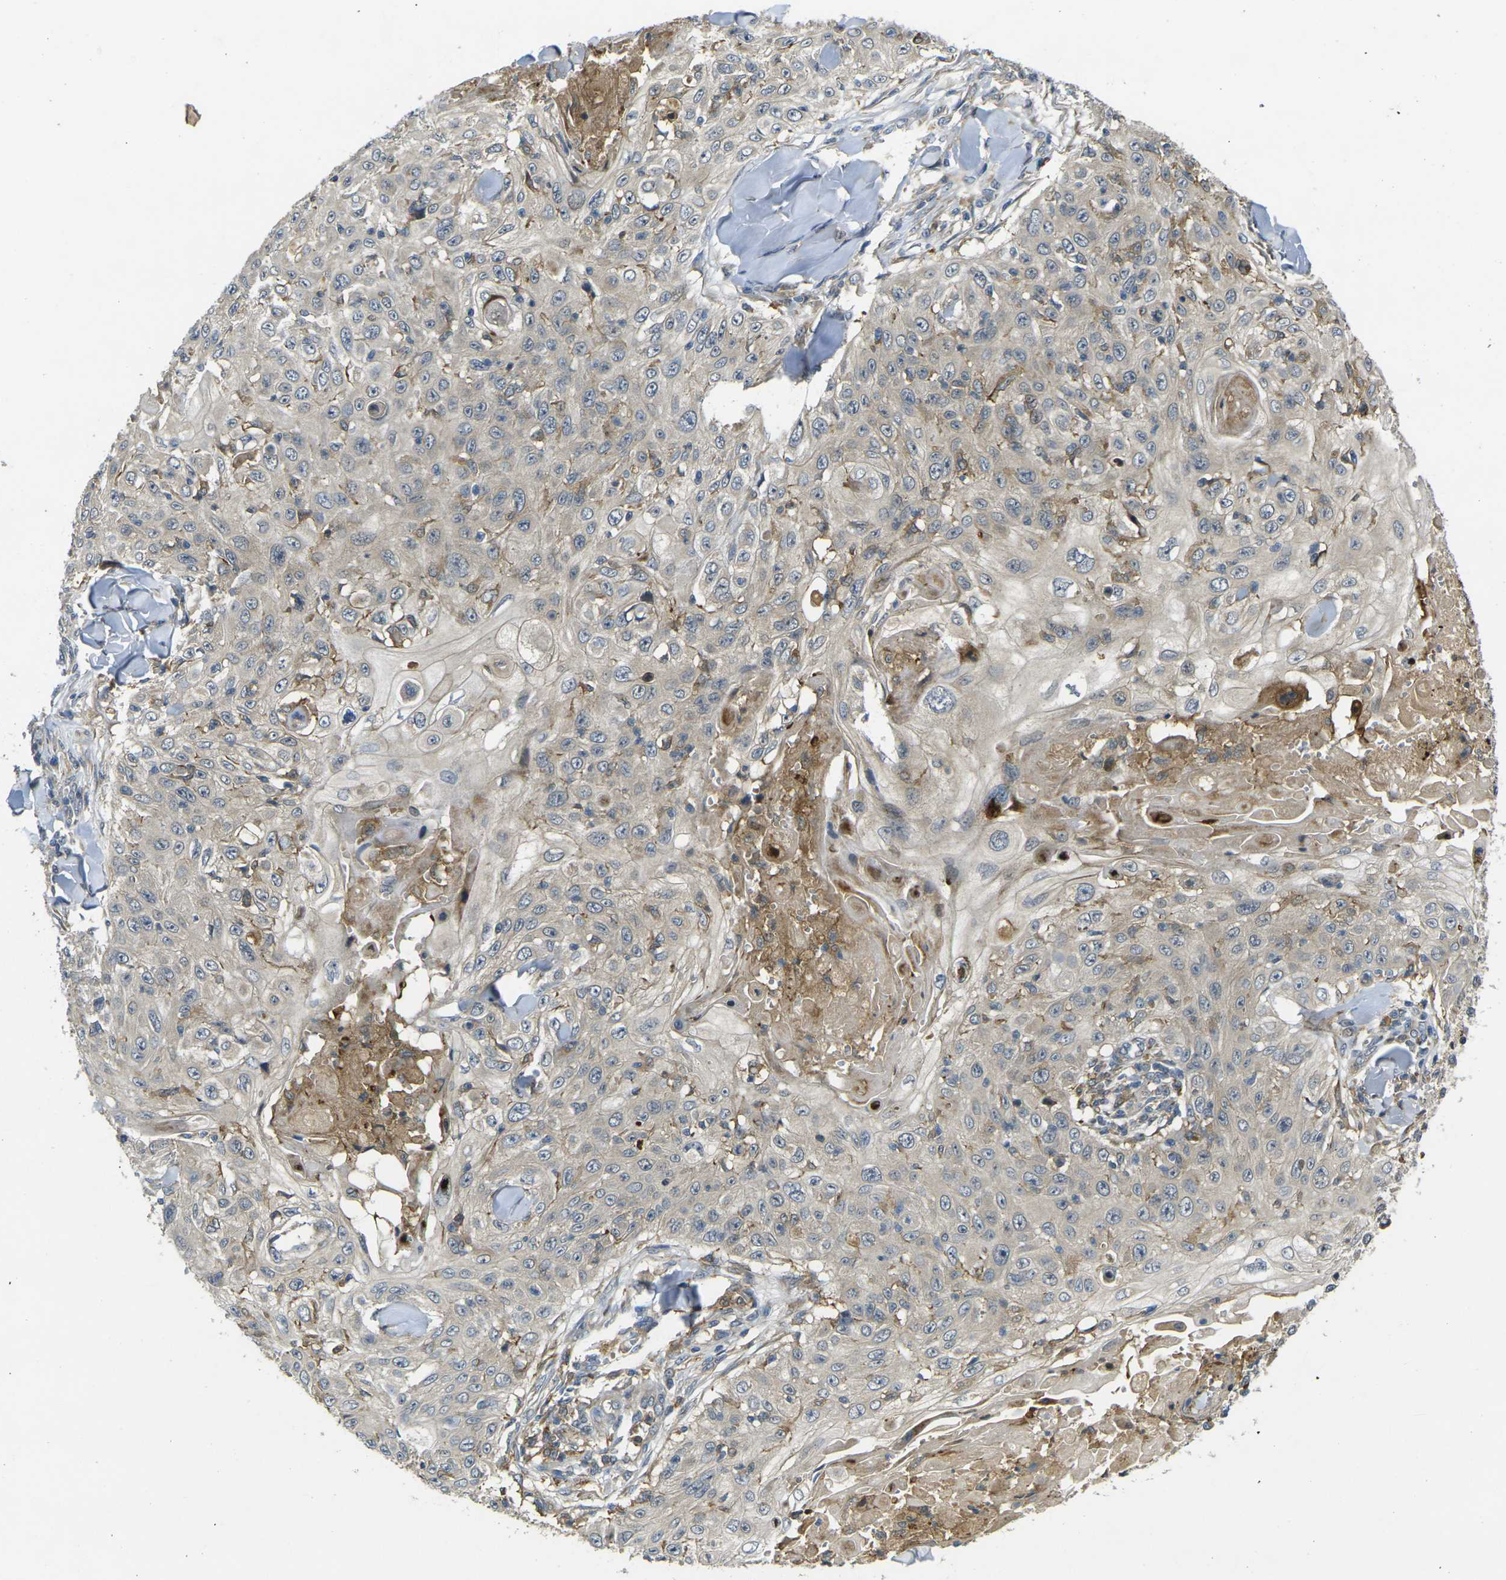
{"staining": {"intensity": "weak", "quantity": ">75%", "location": "cytoplasmic/membranous"}, "tissue": "skin cancer", "cell_type": "Tumor cells", "image_type": "cancer", "snomed": [{"axis": "morphology", "description": "Squamous cell carcinoma, NOS"}, {"axis": "topography", "description": "Skin"}], "caption": "This photomicrograph shows skin cancer (squamous cell carcinoma) stained with immunohistochemistry (IHC) to label a protein in brown. The cytoplasmic/membranous of tumor cells show weak positivity for the protein. Nuclei are counter-stained blue.", "gene": "PIGL", "patient": {"sex": "male", "age": 86}}